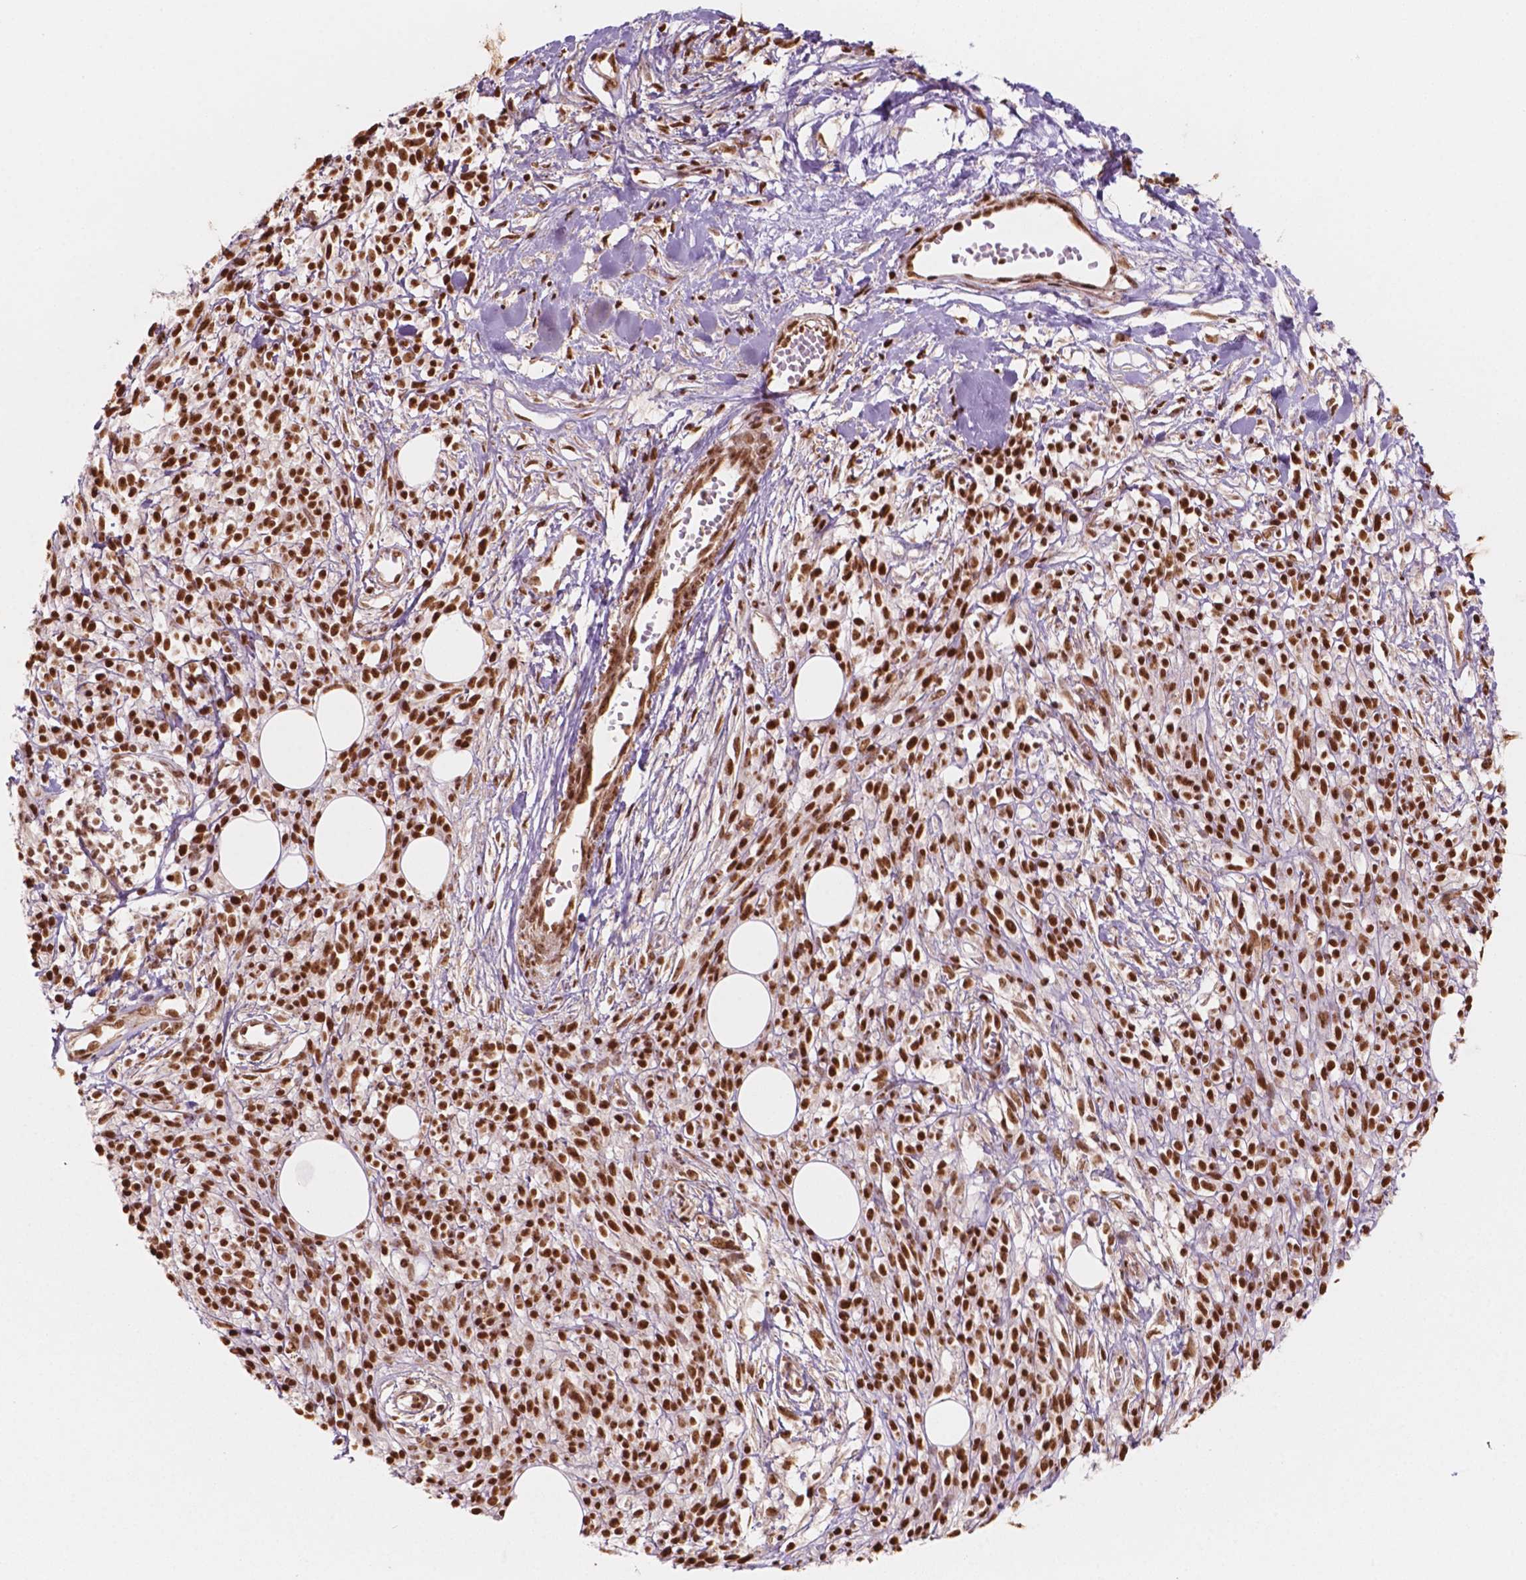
{"staining": {"intensity": "strong", "quantity": ">75%", "location": "nuclear"}, "tissue": "melanoma", "cell_type": "Tumor cells", "image_type": "cancer", "snomed": [{"axis": "morphology", "description": "Malignant melanoma, NOS"}, {"axis": "topography", "description": "Skin"}, {"axis": "topography", "description": "Skin of trunk"}], "caption": "This is an image of immunohistochemistry staining of melanoma, which shows strong positivity in the nuclear of tumor cells.", "gene": "GTF3C5", "patient": {"sex": "male", "age": 74}}